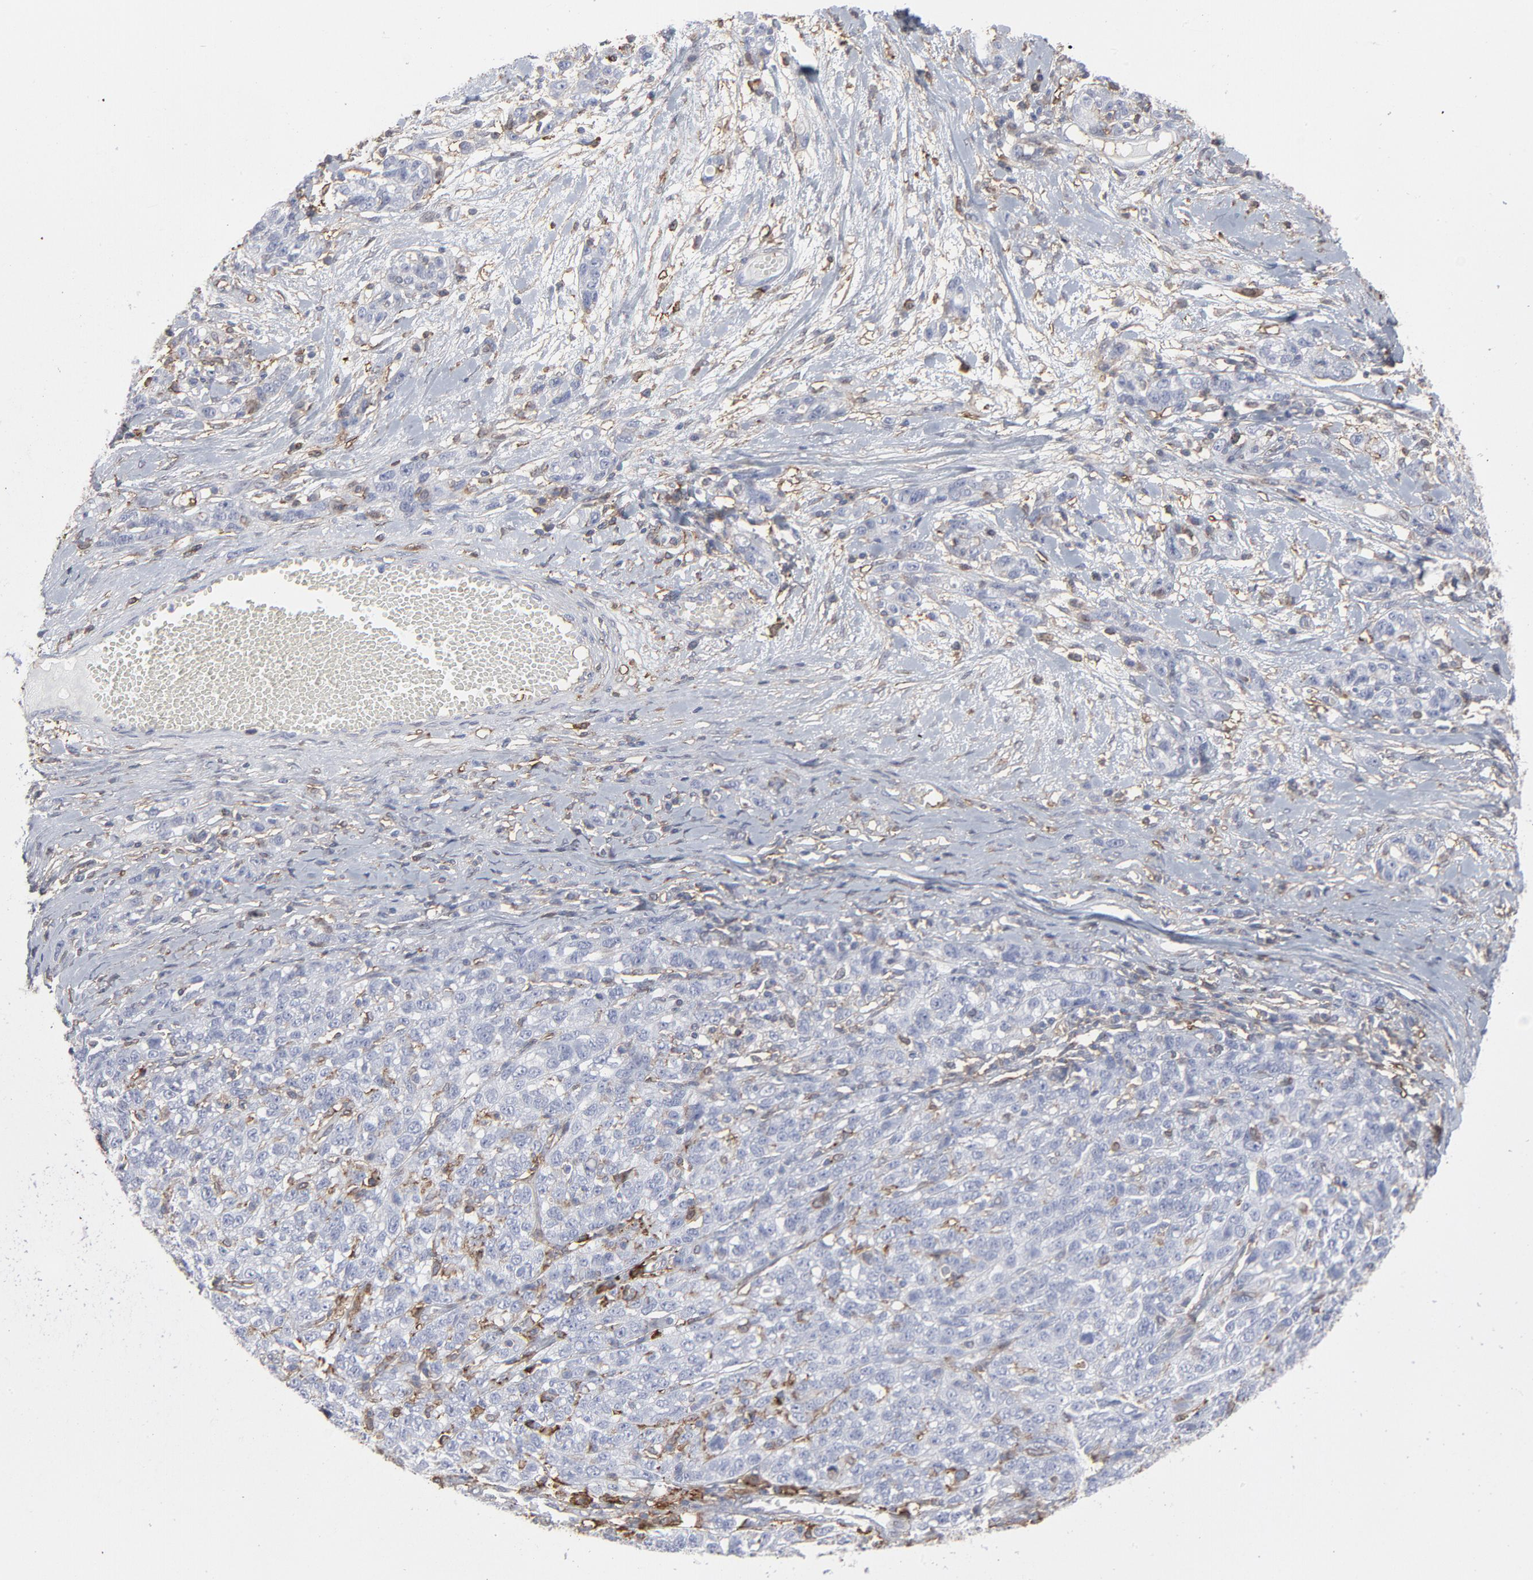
{"staining": {"intensity": "moderate", "quantity": "<25%", "location": "cytoplasmic/membranous"}, "tissue": "ovarian cancer", "cell_type": "Tumor cells", "image_type": "cancer", "snomed": [{"axis": "morphology", "description": "Cystadenocarcinoma, serous, NOS"}, {"axis": "topography", "description": "Ovary"}], "caption": "Tumor cells demonstrate low levels of moderate cytoplasmic/membranous expression in approximately <25% of cells in ovarian cancer (serous cystadenocarcinoma).", "gene": "ANXA5", "patient": {"sex": "female", "age": 71}}